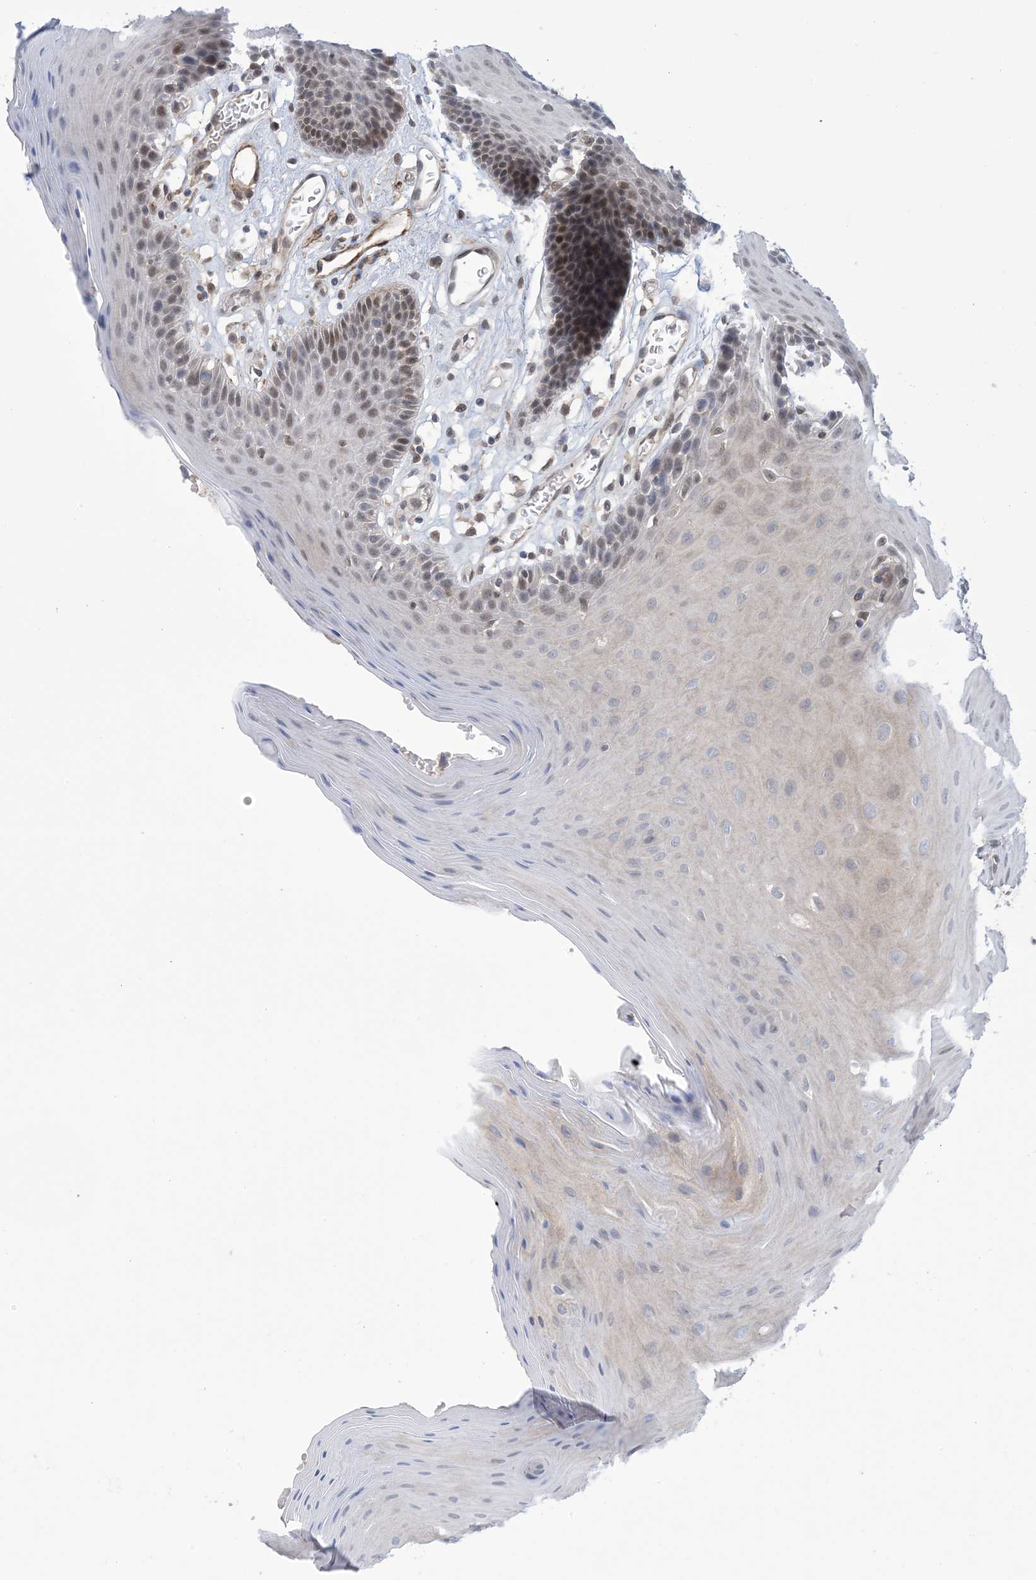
{"staining": {"intensity": "weak", "quantity": "<25%", "location": "nuclear"}, "tissue": "oral mucosa", "cell_type": "Squamous epithelial cells", "image_type": "normal", "snomed": [{"axis": "morphology", "description": "Normal tissue, NOS"}, {"axis": "morphology", "description": "Squamous cell carcinoma, NOS"}, {"axis": "topography", "description": "Skeletal muscle"}, {"axis": "topography", "description": "Oral tissue"}, {"axis": "topography", "description": "Salivary gland"}, {"axis": "topography", "description": "Head-Neck"}], "caption": "This histopathology image is of unremarkable oral mucosa stained with immunohistochemistry (IHC) to label a protein in brown with the nuclei are counter-stained blue. There is no expression in squamous epithelial cells.", "gene": "ZNF8", "patient": {"sex": "male", "age": 54}}